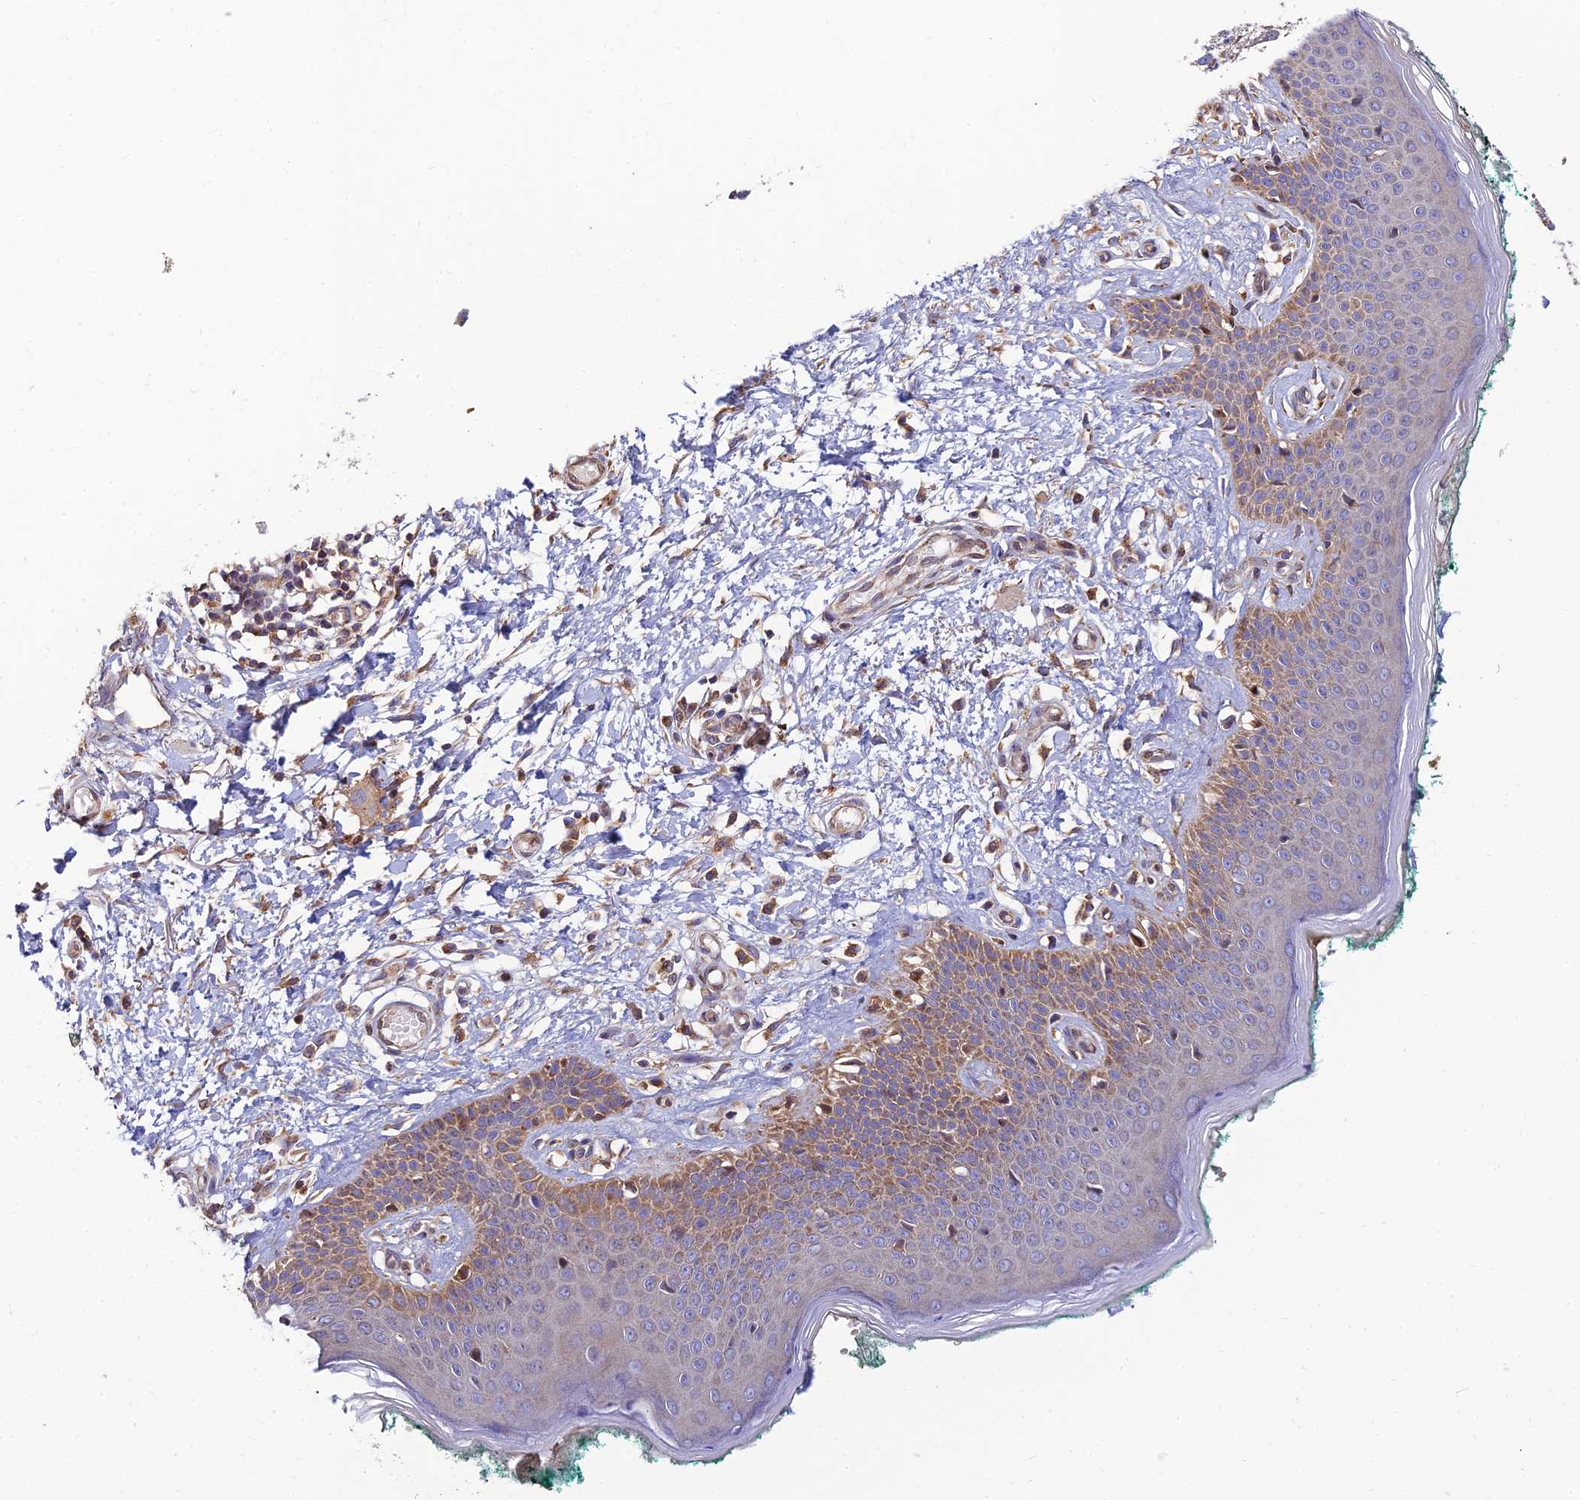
{"staining": {"intensity": "moderate", "quantity": ">75%", "location": "cytoplasmic/membranous"}, "tissue": "skin", "cell_type": "Fibroblasts", "image_type": "normal", "snomed": [{"axis": "morphology", "description": "Normal tissue, NOS"}, {"axis": "morphology", "description": "Malignant melanoma, NOS"}, {"axis": "topography", "description": "Skin"}], "caption": "Benign skin demonstrates moderate cytoplasmic/membranous positivity in approximately >75% of fibroblasts, visualized by immunohistochemistry. (DAB IHC with brightfield microscopy, high magnification).", "gene": "PODNL1", "patient": {"sex": "male", "age": 62}}